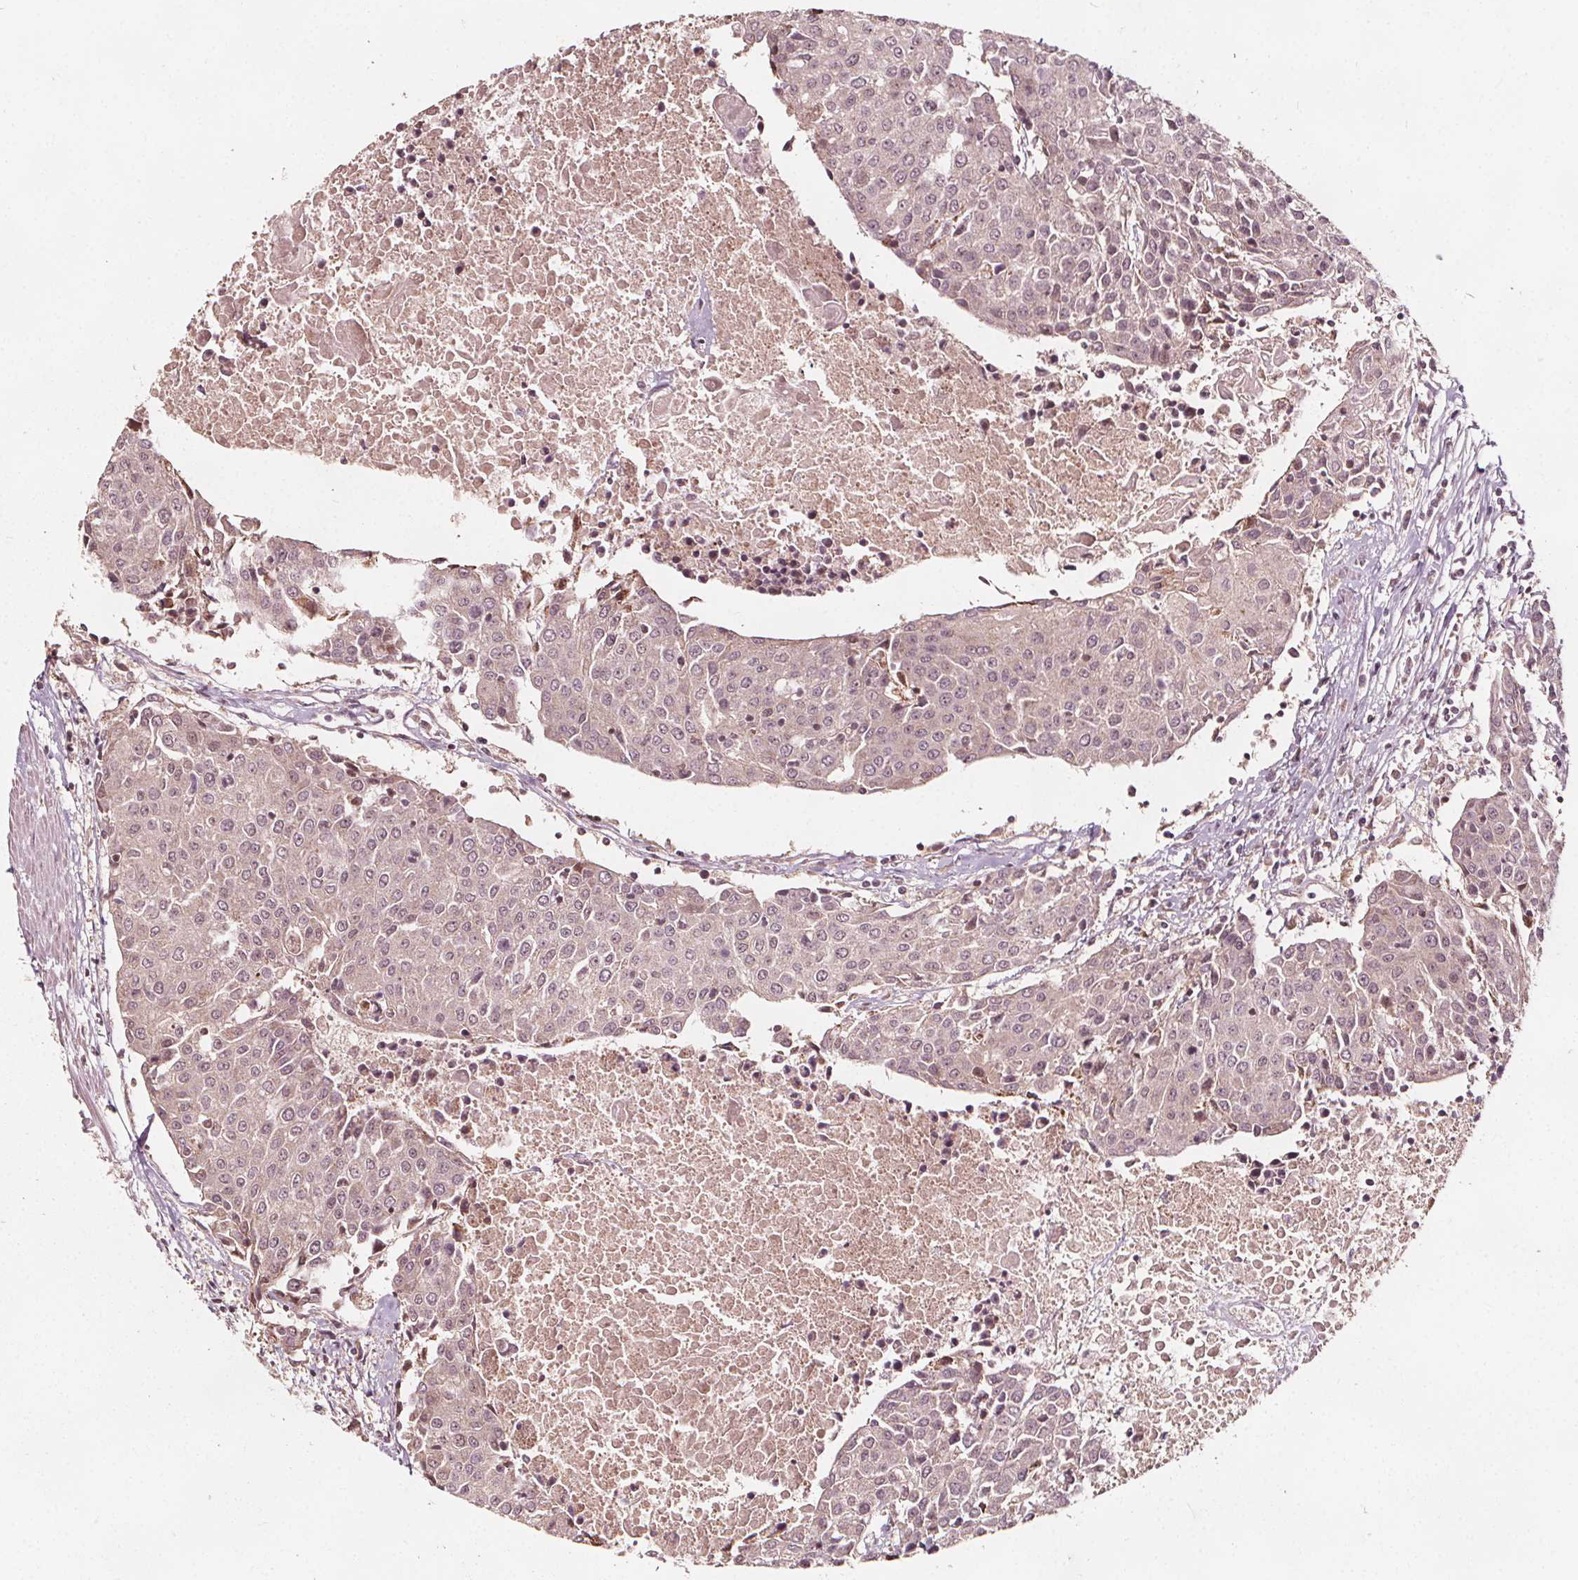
{"staining": {"intensity": "weak", "quantity": "25%-75%", "location": "cytoplasmic/membranous"}, "tissue": "urothelial cancer", "cell_type": "Tumor cells", "image_type": "cancer", "snomed": [{"axis": "morphology", "description": "Urothelial carcinoma, High grade"}, {"axis": "topography", "description": "Urinary bladder"}], "caption": "Protein expression by immunohistochemistry displays weak cytoplasmic/membranous staining in about 25%-75% of tumor cells in urothelial cancer.", "gene": "AIP", "patient": {"sex": "female", "age": 85}}